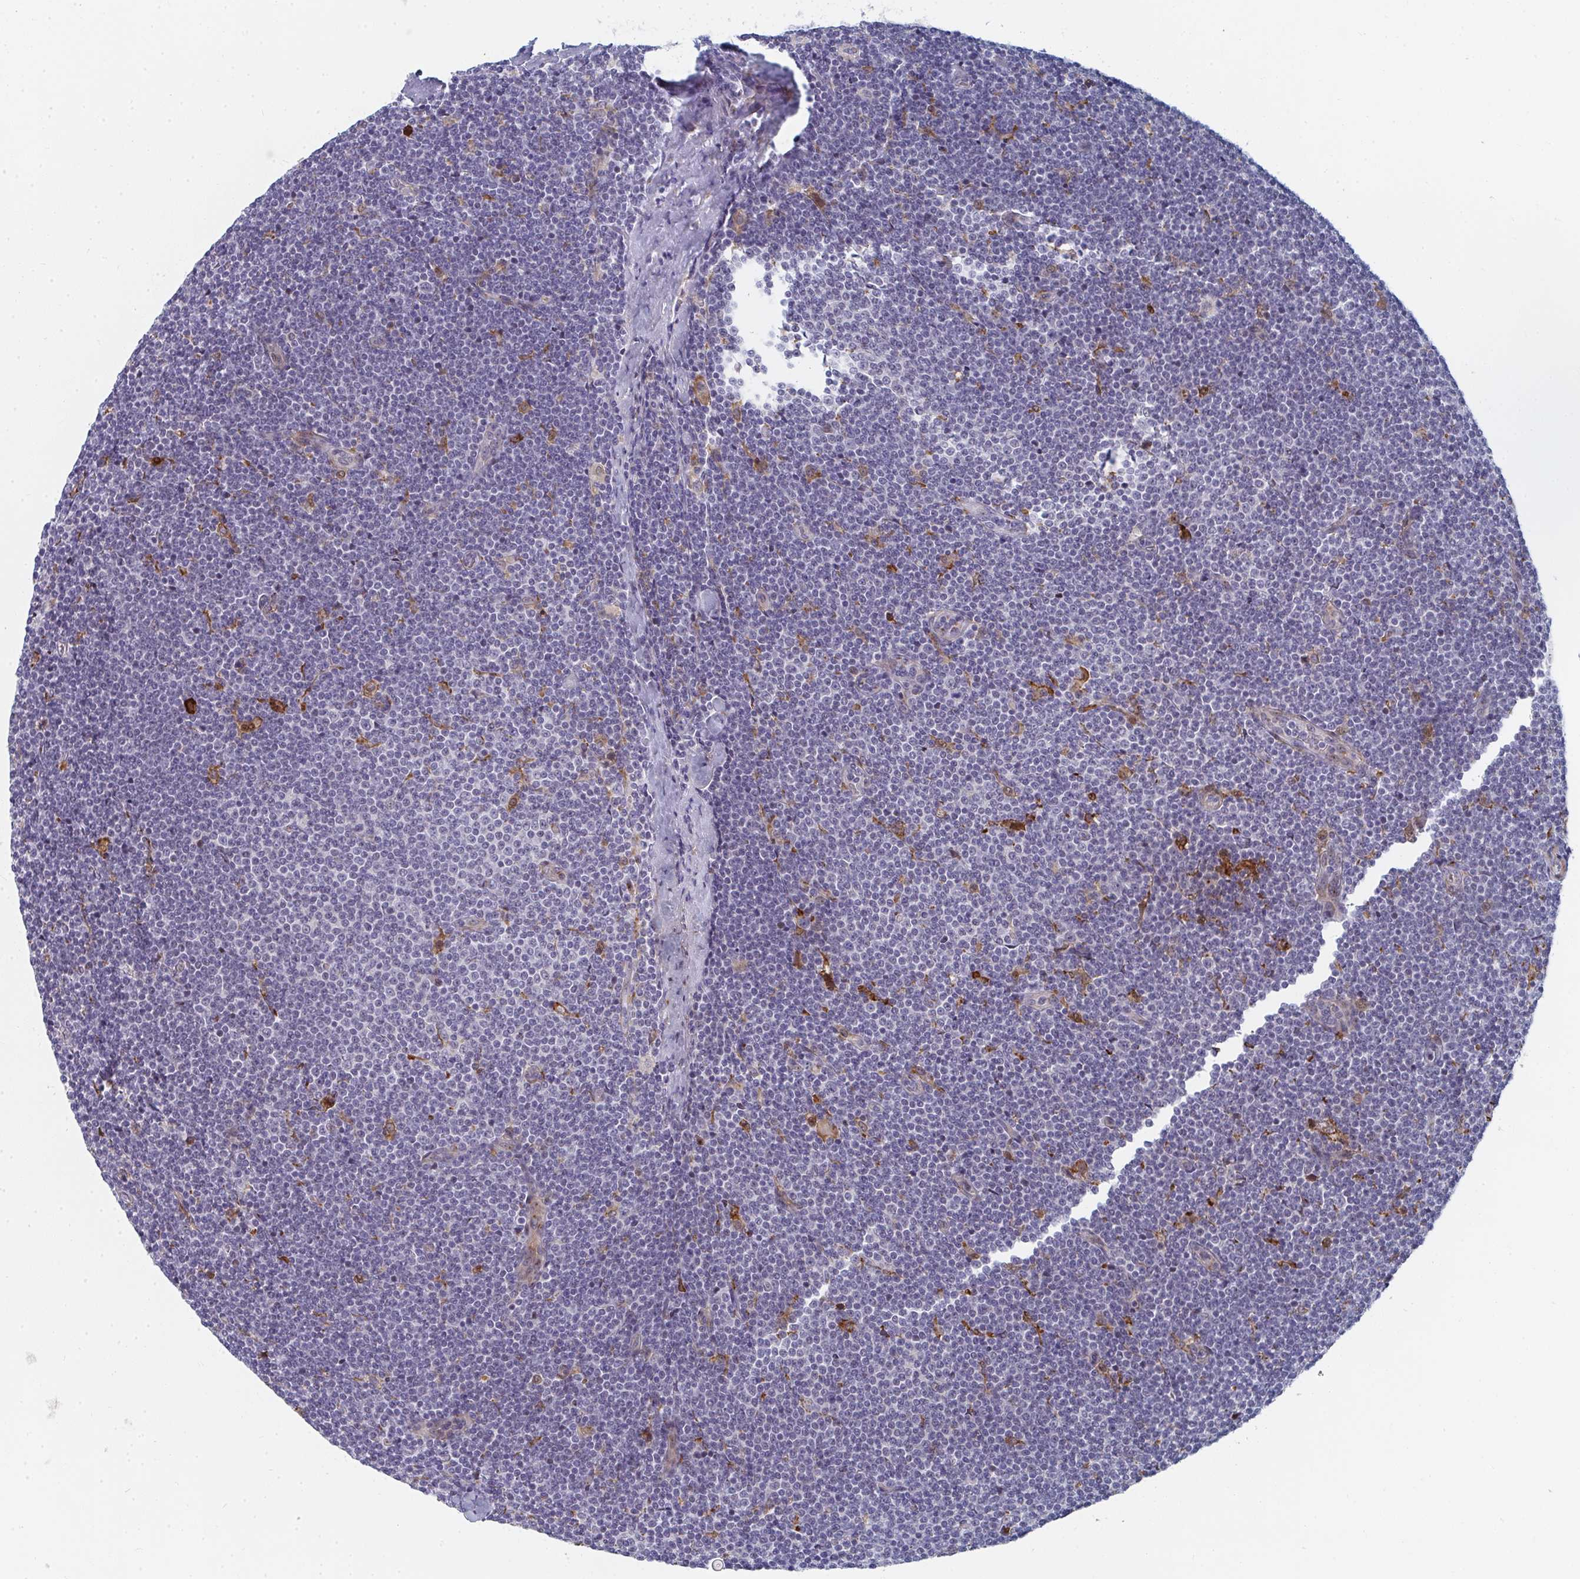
{"staining": {"intensity": "negative", "quantity": "none", "location": "none"}, "tissue": "lymphoma", "cell_type": "Tumor cells", "image_type": "cancer", "snomed": [{"axis": "morphology", "description": "Malignant lymphoma, non-Hodgkin's type, Low grade"}, {"axis": "topography", "description": "Lymph node"}], "caption": "Malignant lymphoma, non-Hodgkin's type (low-grade) was stained to show a protein in brown. There is no significant expression in tumor cells.", "gene": "PSMG1", "patient": {"sex": "male", "age": 48}}